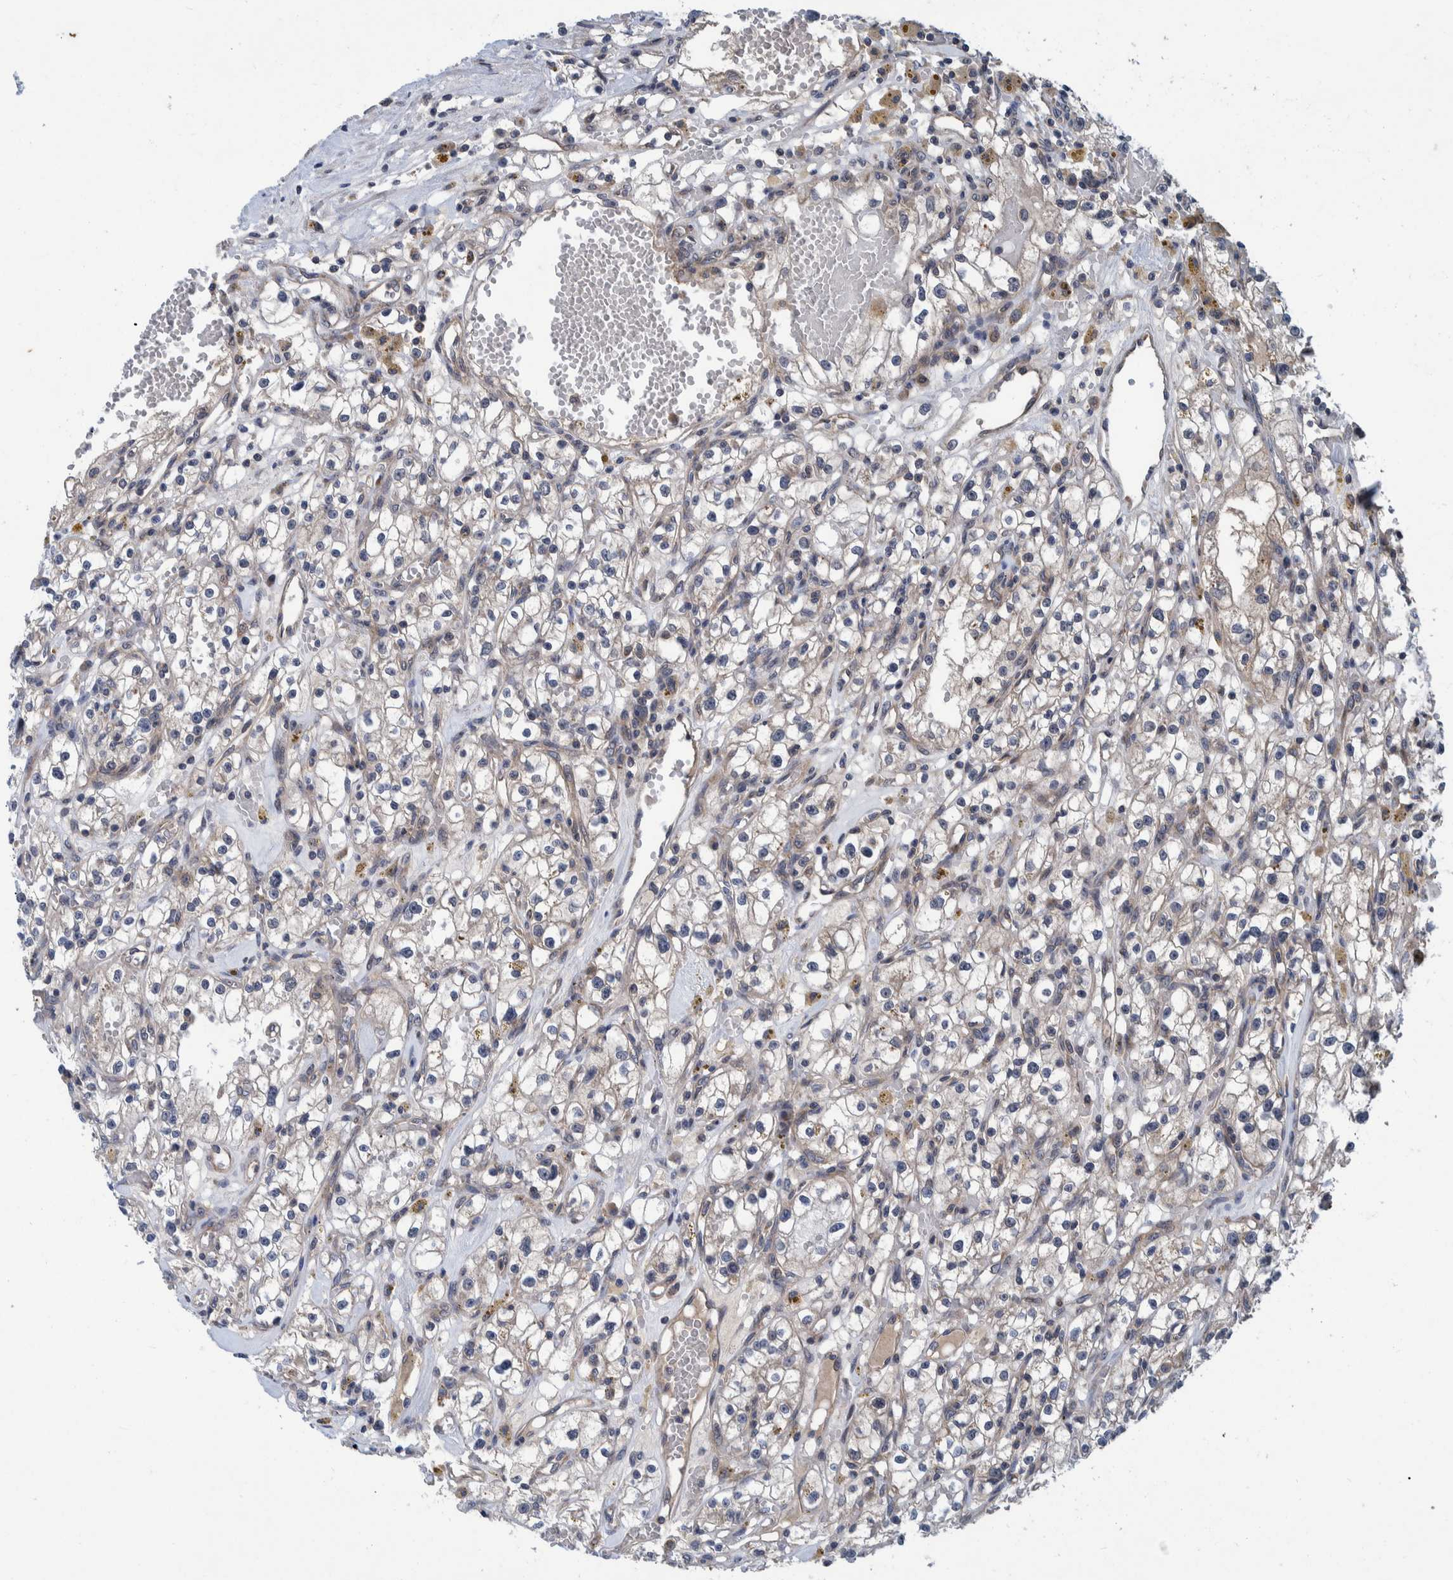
{"staining": {"intensity": "negative", "quantity": "none", "location": "none"}, "tissue": "renal cancer", "cell_type": "Tumor cells", "image_type": "cancer", "snomed": [{"axis": "morphology", "description": "Adenocarcinoma, NOS"}, {"axis": "topography", "description": "Kidney"}], "caption": "Micrograph shows no protein positivity in tumor cells of renal cancer (adenocarcinoma) tissue. (Stains: DAB immunohistochemistry (IHC) with hematoxylin counter stain, Microscopy: brightfield microscopy at high magnification).", "gene": "MRPS7", "patient": {"sex": "male", "age": 56}}